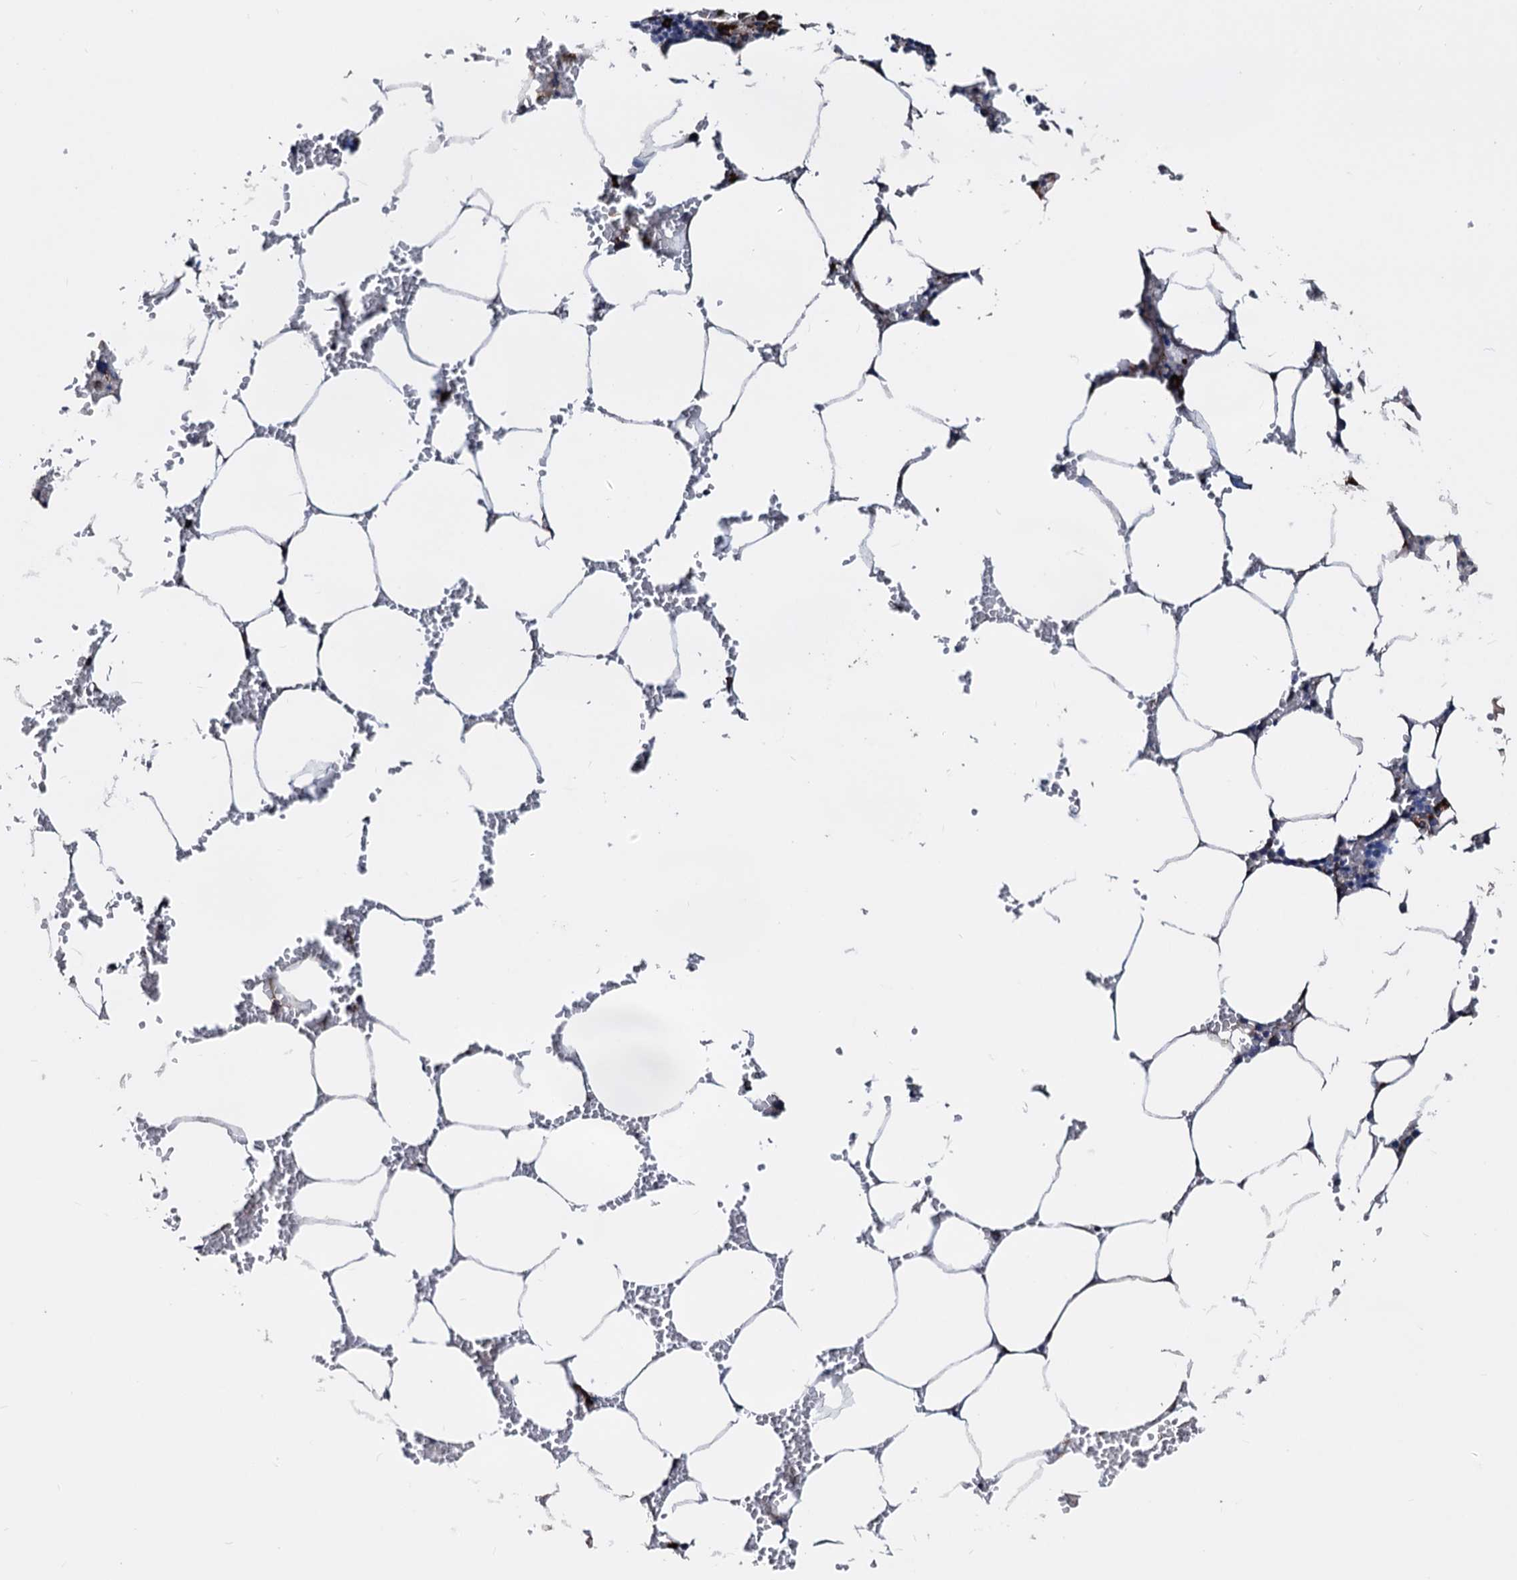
{"staining": {"intensity": "negative", "quantity": "none", "location": "none"}, "tissue": "bone marrow", "cell_type": "Hematopoietic cells", "image_type": "normal", "snomed": [{"axis": "morphology", "description": "Normal tissue, NOS"}, {"axis": "topography", "description": "Bone marrow"}], "caption": "Immunohistochemistry histopathology image of benign bone marrow: human bone marrow stained with DAB shows no significant protein positivity in hematopoietic cells.", "gene": "AKAP11", "patient": {"sex": "male", "age": 70}}